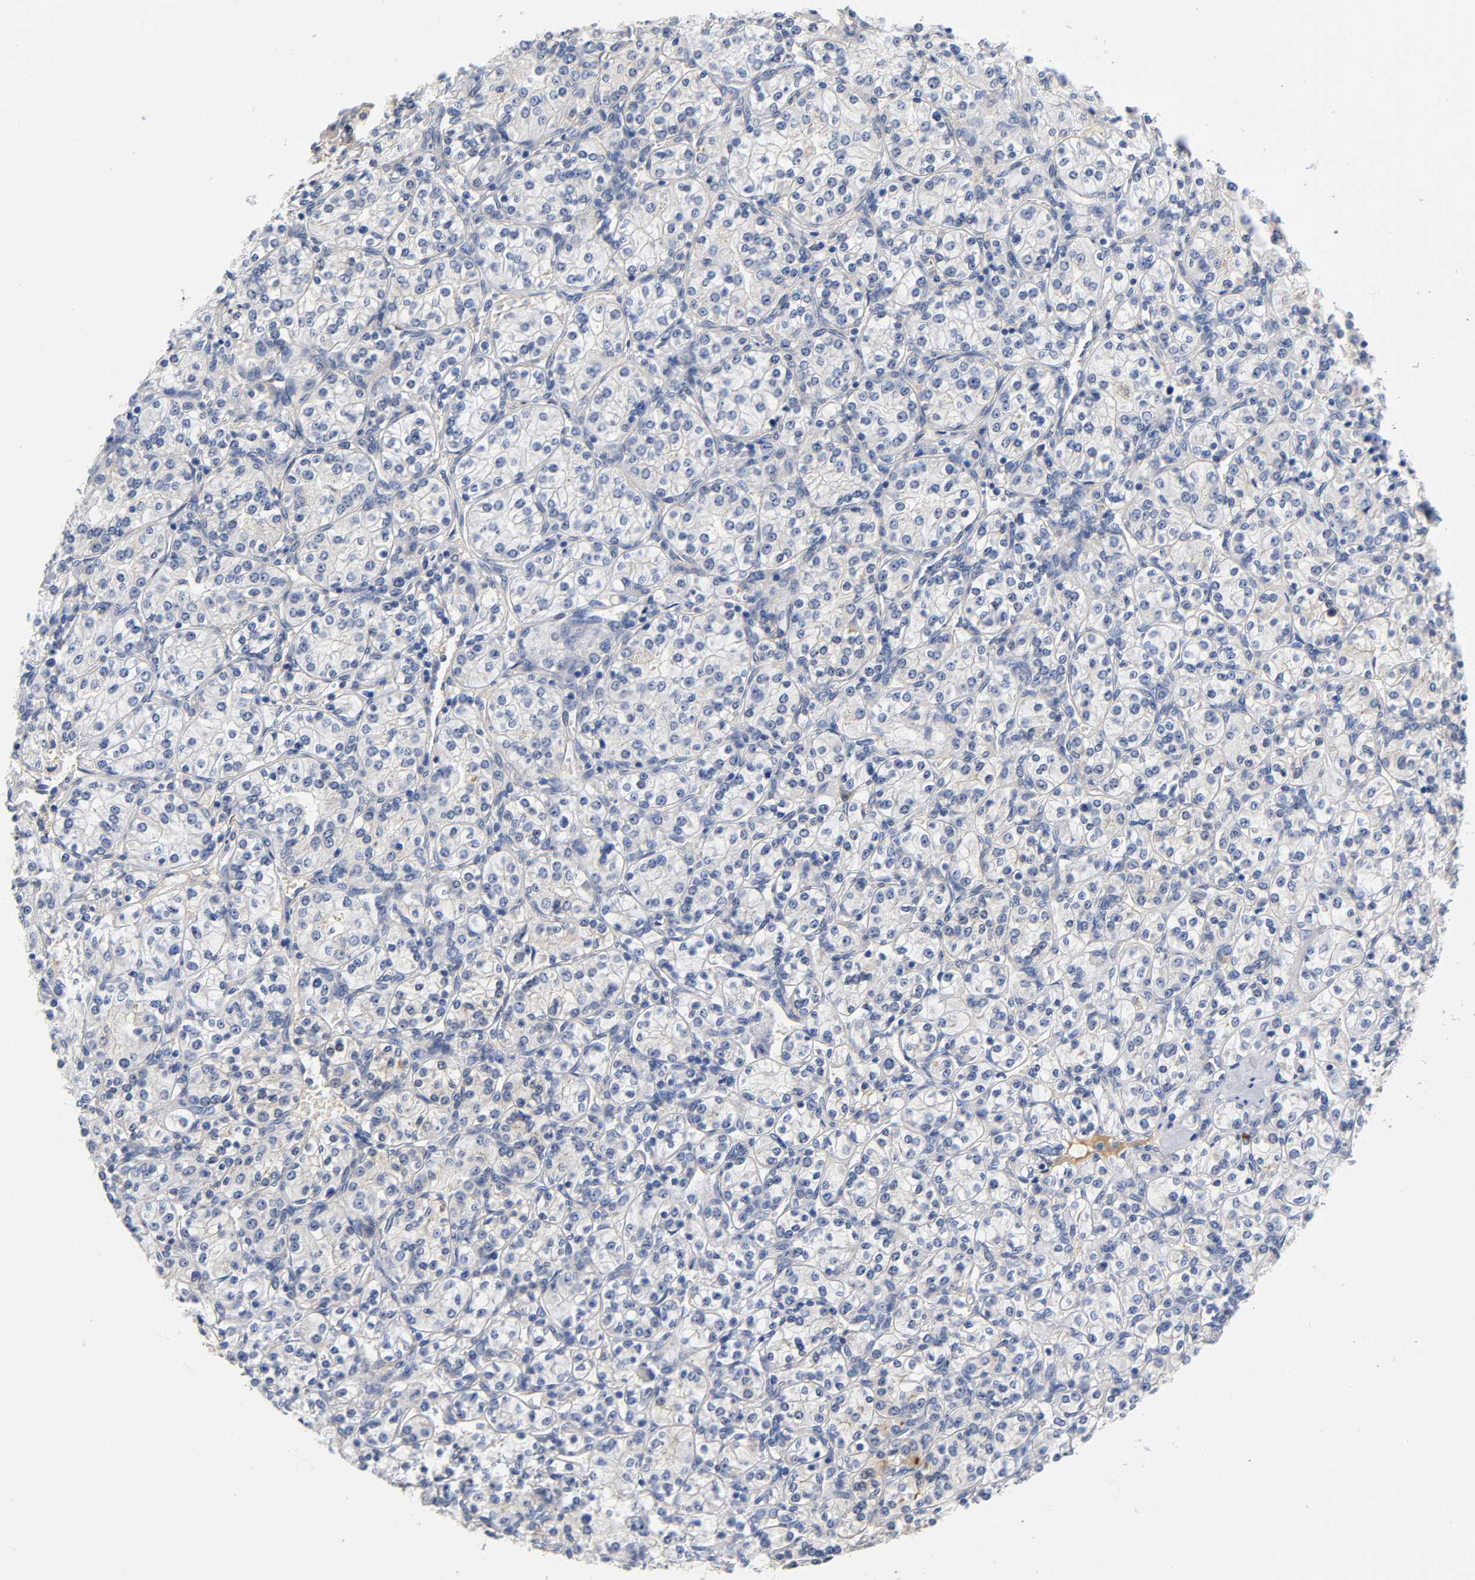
{"staining": {"intensity": "negative", "quantity": "none", "location": "none"}, "tissue": "renal cancer", "cell_type": "Tumor cells", "image_type": "cancer", "snomed": [{"axis": "morphology", "description": "Adenocarcinoma, NOS"}, {"axis": "topography", "description": "Kidney"}], "caption": "A high-resolution micrograph shows immunohistochemistry staining of adenocarcinoma (renal), which demonstrates no significant positivity in tumor cells.", "gene": "TNC", "patient": {"sex": "male", "age": 77}}